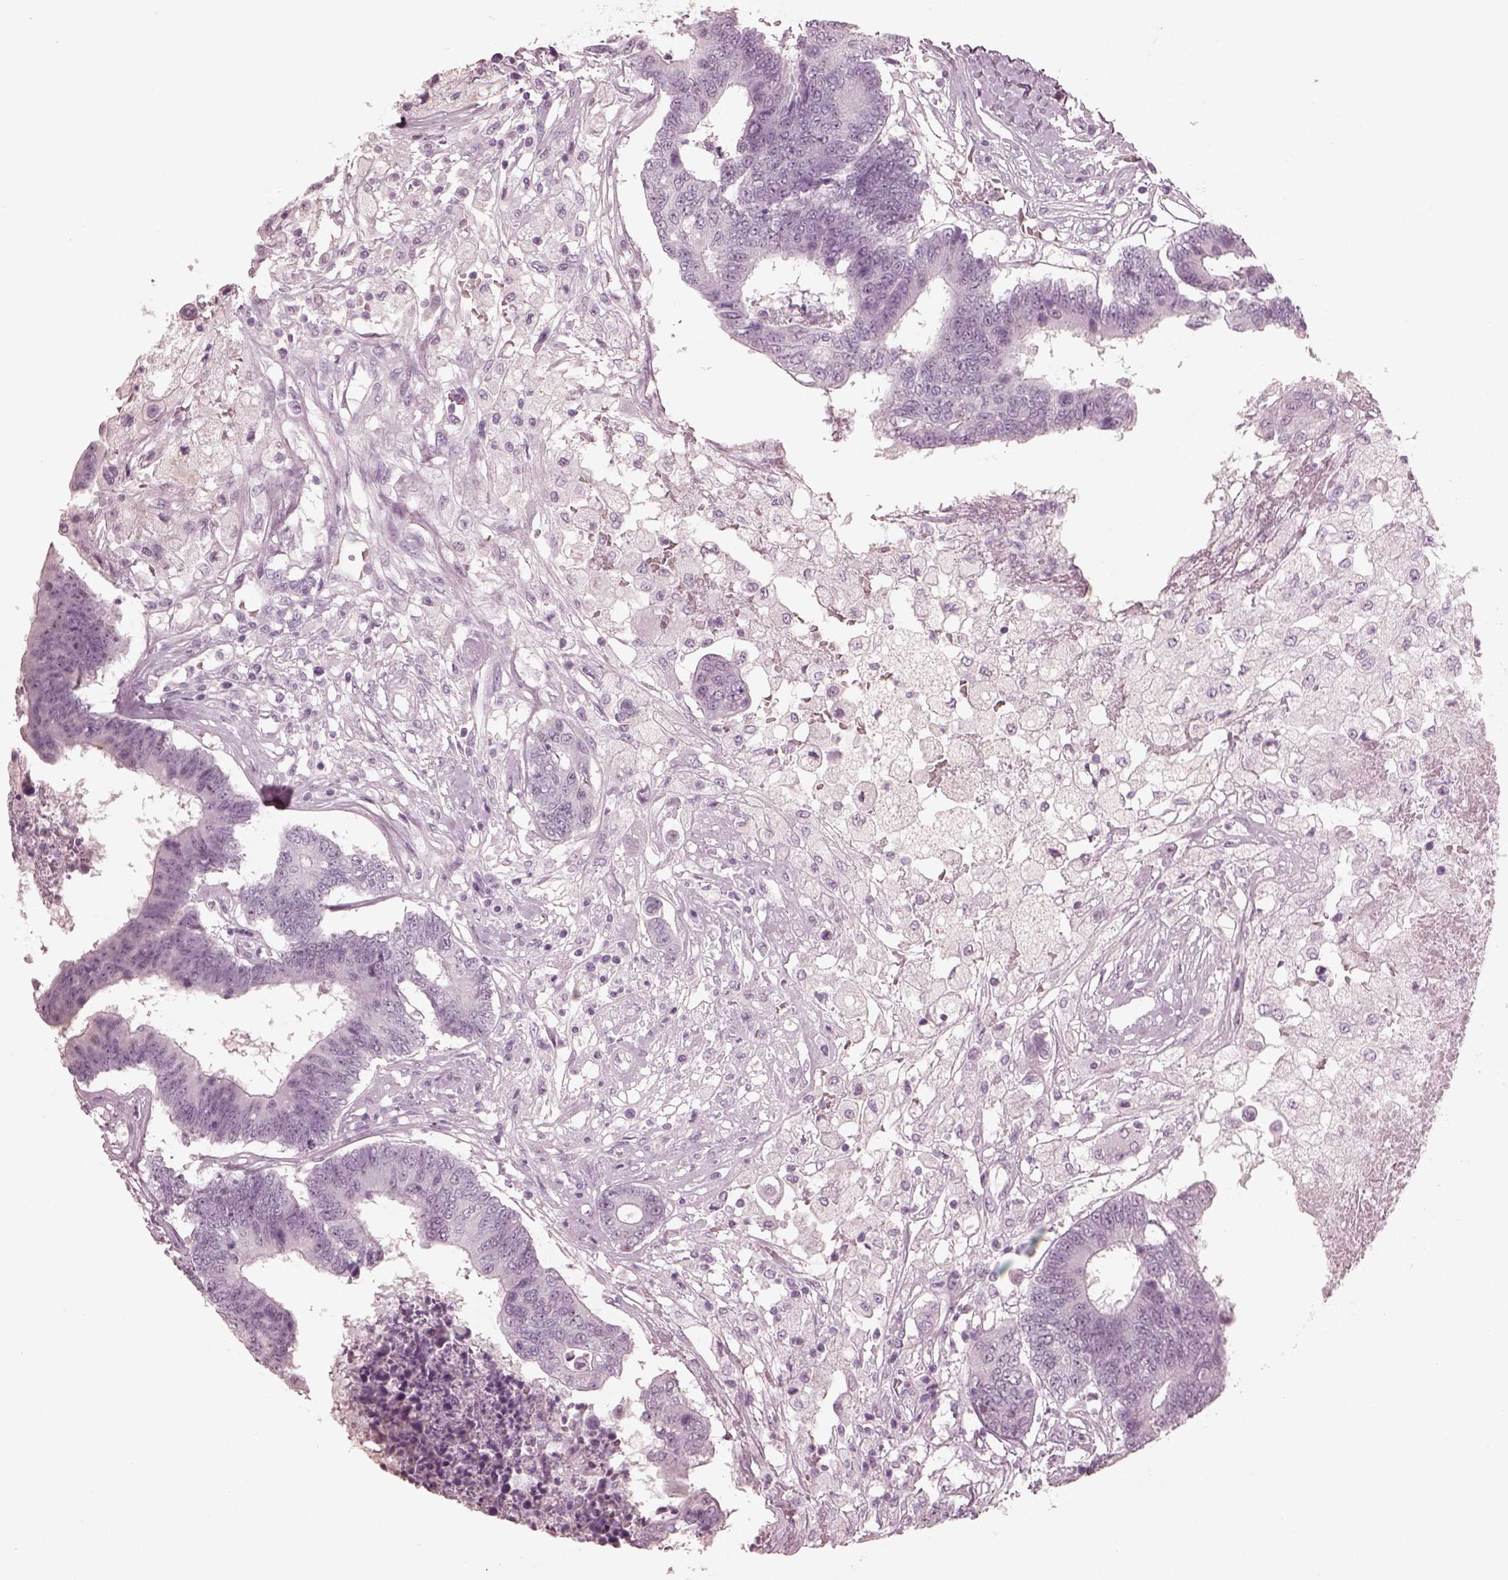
{"staining": {"intensity": "negative", "quantity": "none", "location": "none"}, "tissue": "colorectal cancer", "cell_type": "Tumor cells", "image_type": "cancer", "snomed": [{"axis": "morphology", "description": "Adenocarcinoma, NOS"}, {"axis": "topography", "description": "Colon"}], "caption": "A histopathology image of adenocarcinoma (colorectal) stained for a protein displays no brown staining in tumor cells. (DAB immunohistochemistry (IHC), high magnification).", "gene": "C2orf81", "patient": {"sex": "female", "age": 48}}